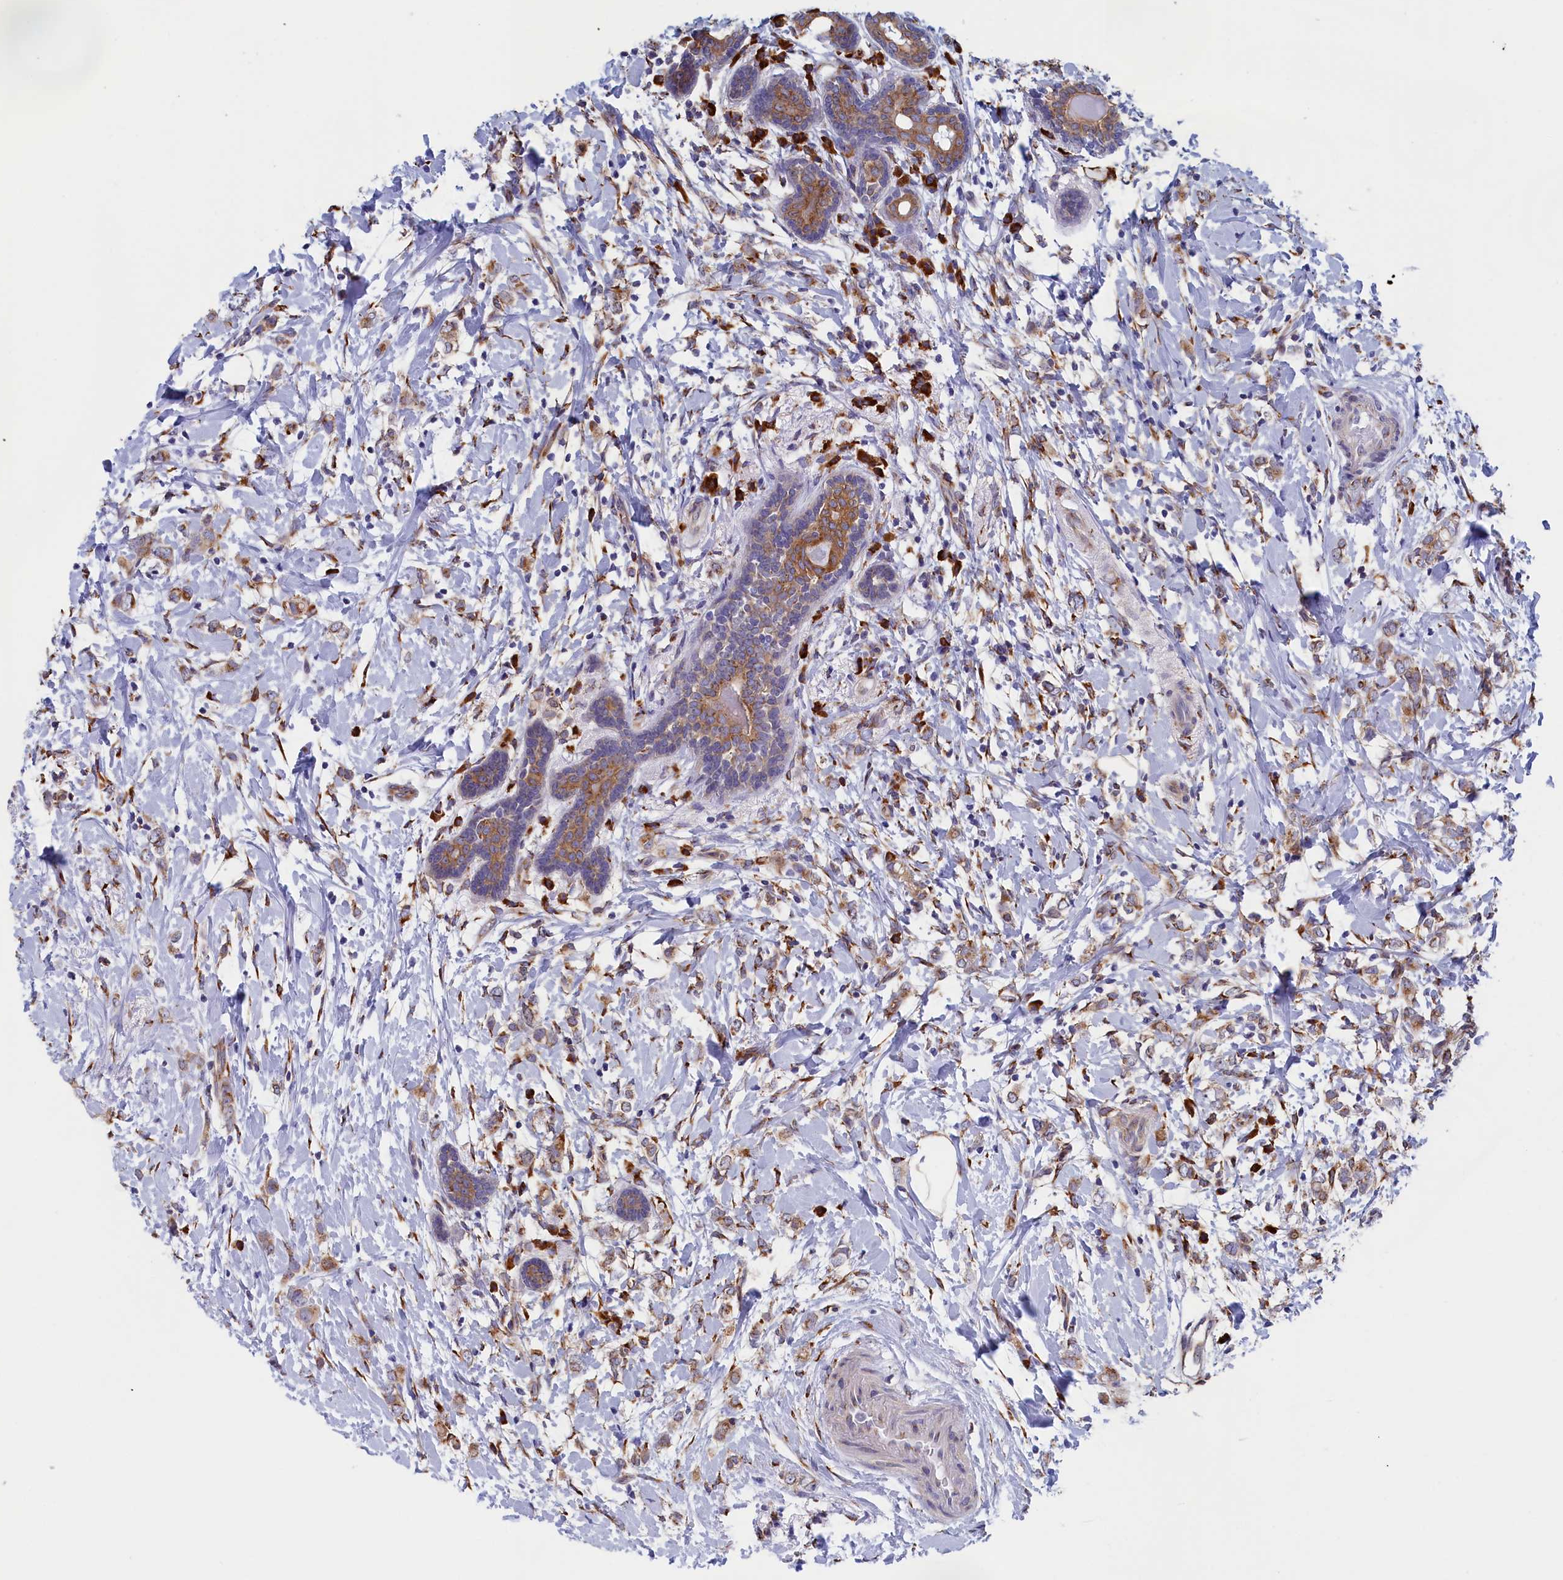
{"staining": {"intensity": "moderate", "quantity": ">75%", "location": "cytoplasmic/membranous"}, "tissue": "breast cancer", "cell_type": "Tumor cells", "image_type": "cancer", "snomed": [{"axis": "morphology", "description": "Normal tissue, NOS"}, {"axis": "morphology", "description": "Lobular carcinoma"}, {"axis": "topography", "description": "Breast"}], "caption": "Human breast cancer (lobular carcinoma) stained with a brown dye displays moderate cytoplasmic/membranous positive expression in about >75% of tumor cells.", "gene": "CCDC68", "patient": {"sex": "female", "age": 47}}